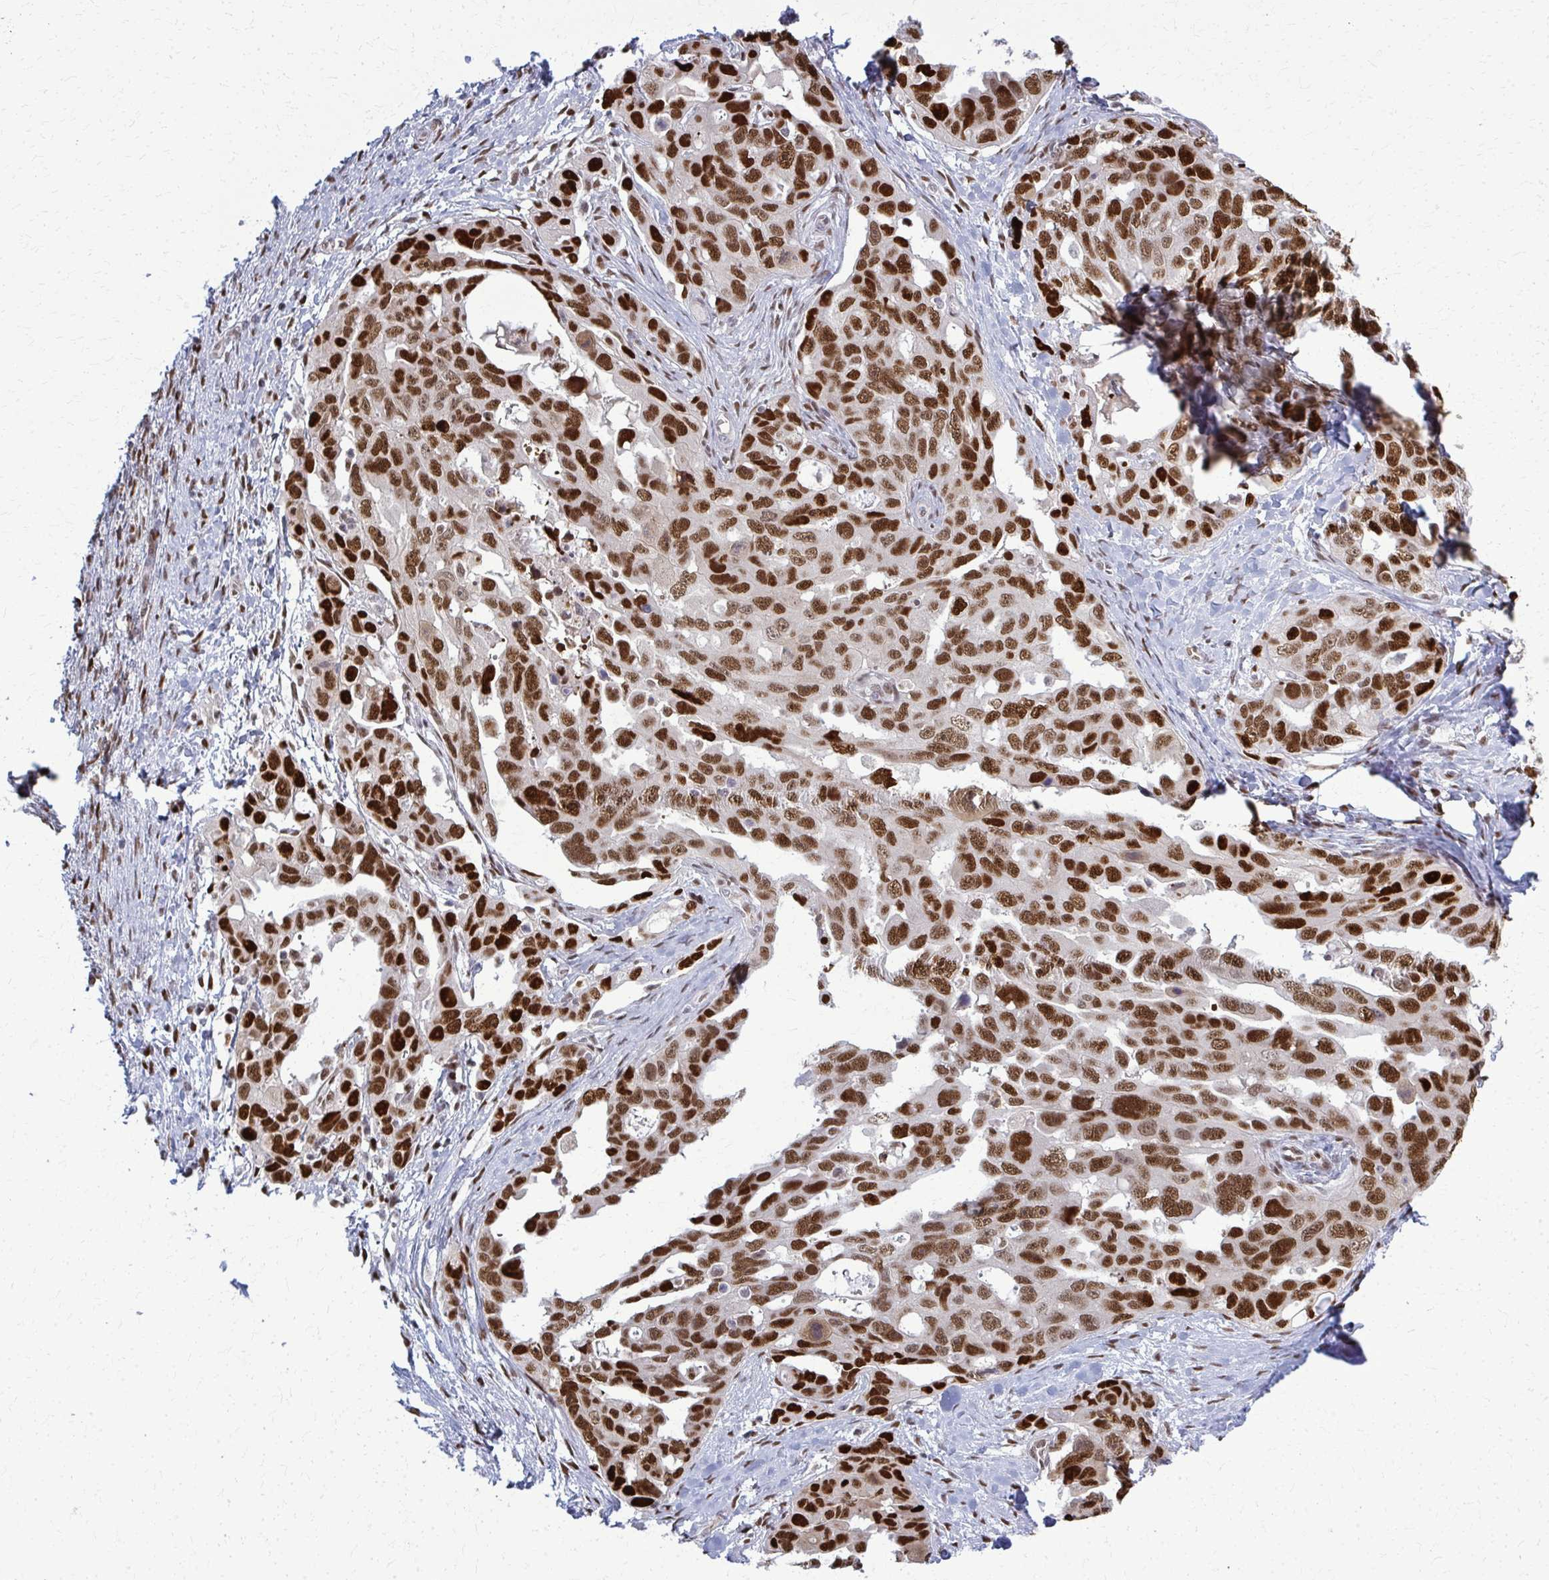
{"staining": {"intensity": "strong", "quantity": ">75%", "location": "nuclear"}, "tissue": "ovarian cancer", "cell_type": "Tumor cells", "image_type": "cancer", "snomed": [{"axis": "morphology", "description": "Carcinoma, endometroid"}, {"axis": "topography", "description": "Ovary"}], "caption": "Immunohistochemical staining of human ovarian endometroid carcinoma reveals high levels of strong nuclear protein positivity in about >75% of tumor cells. (Stains: DAB (3,3'-diaminobenzidine) in brown, nuclei in blue, Microscopy: brightfield microscopy at high magnification).", "gene": "ZNF559", "patient": {"sex": "female", "age": 70}}